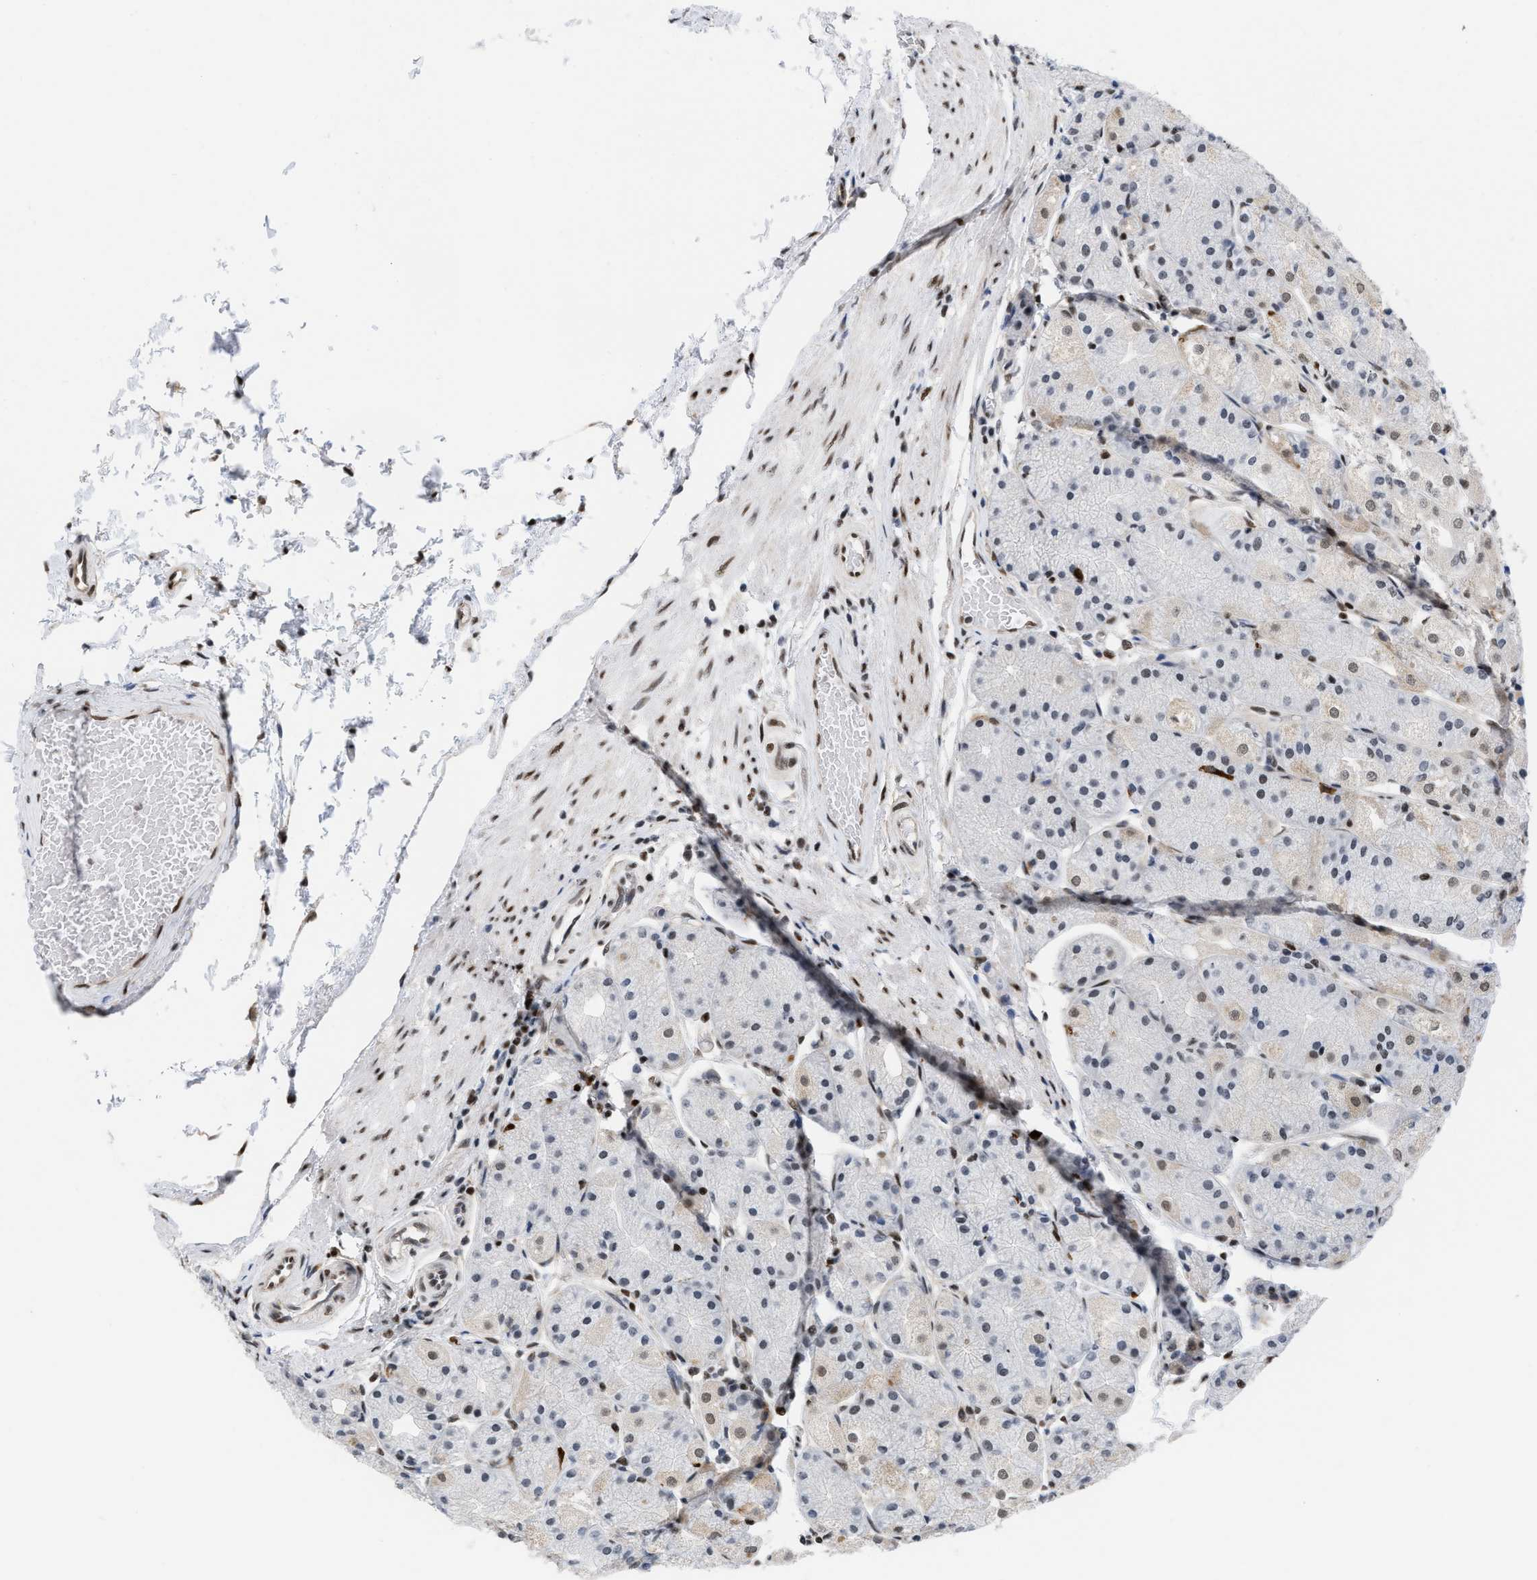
{"staining": {"intensity": "strong", "quantity": "<25%", "location": "cytoplasmic/membranous,nuclear"}, "tissue": "stomach", "cell_type": "Glandular cells", "image_type": "normal", "snomed": [{"axis": "morphology", "description": "Normal tissue, NOS"}, {"axis": "topography", "description": "Stomach, upper"}], "caption": "DAB (3,3'-diaminobenzidine) immunohistochemical staining of benign stomach displays strong cytoplasmic/membranous,nuclear protein expression in approximately <25% of glandular cells. The protein of interest is stained brown, and the nuclei are stained in blue (DAB (3,3'-diaminobenzidine) IHC with brightfield microscopy, high magnification).", "gene": "MIER1", "patient": {"sex": "male", "age": 72}}